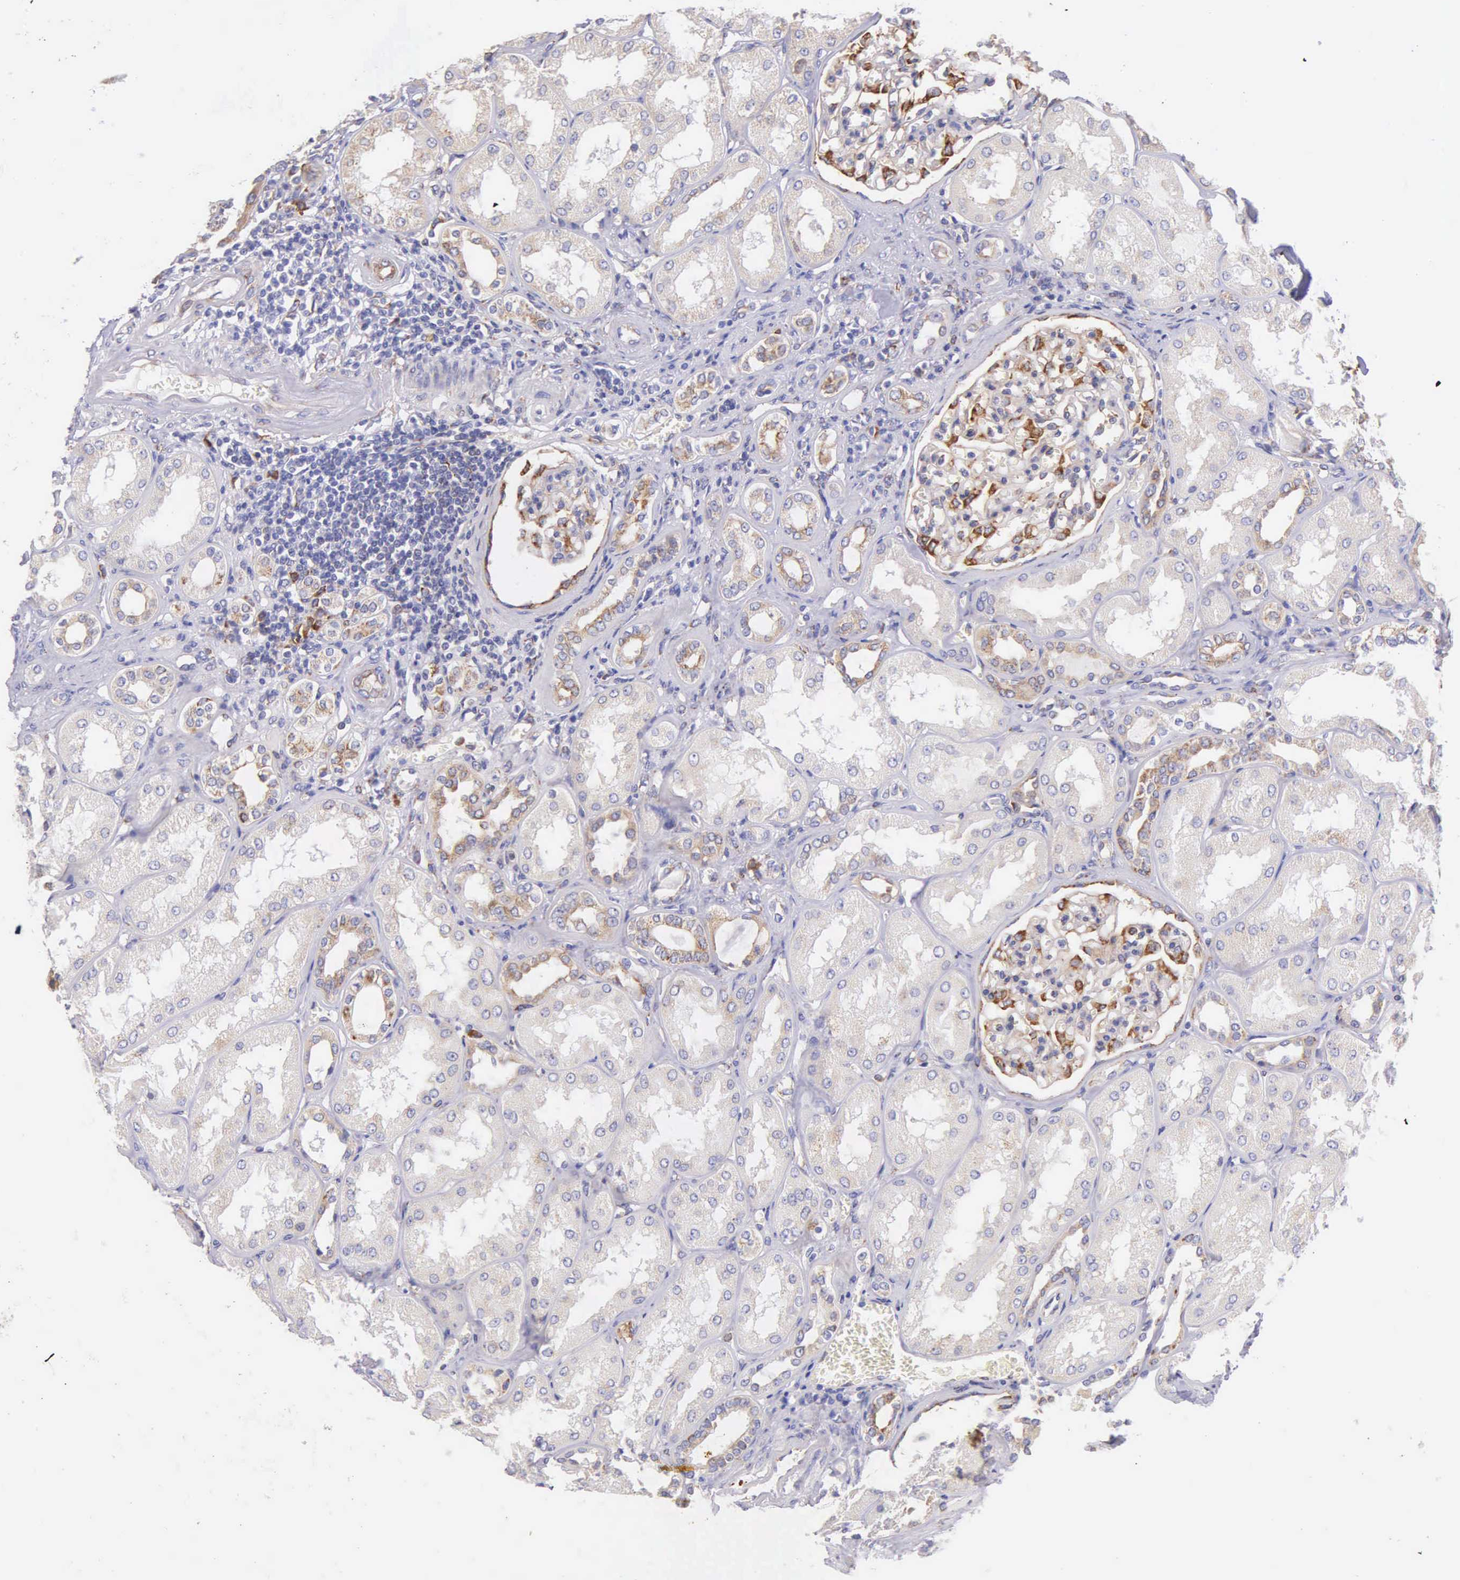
{"staining": {"intensity": "moderate", "quantity": "25%-75%", "location": "cytoplasmic/membranous"}, "tissue": "kidney", "cell_type": "Cells in glomeruli", "image_type": "normal", "snomed": [{"axis": "morphology", "description": "Normal tissue, NOS"}, {"axis": "topography", "description": "Kidney"}], "caption": "An immunohistochemistry (IHC) image of benign tissue is shown. Protein staining in brown highlights moderate cytoplasmic/membranous positivity in kidney within cells in glomeruli.", "gene": "CKAP4", "patient": {"sex": "male", "age": 61}}